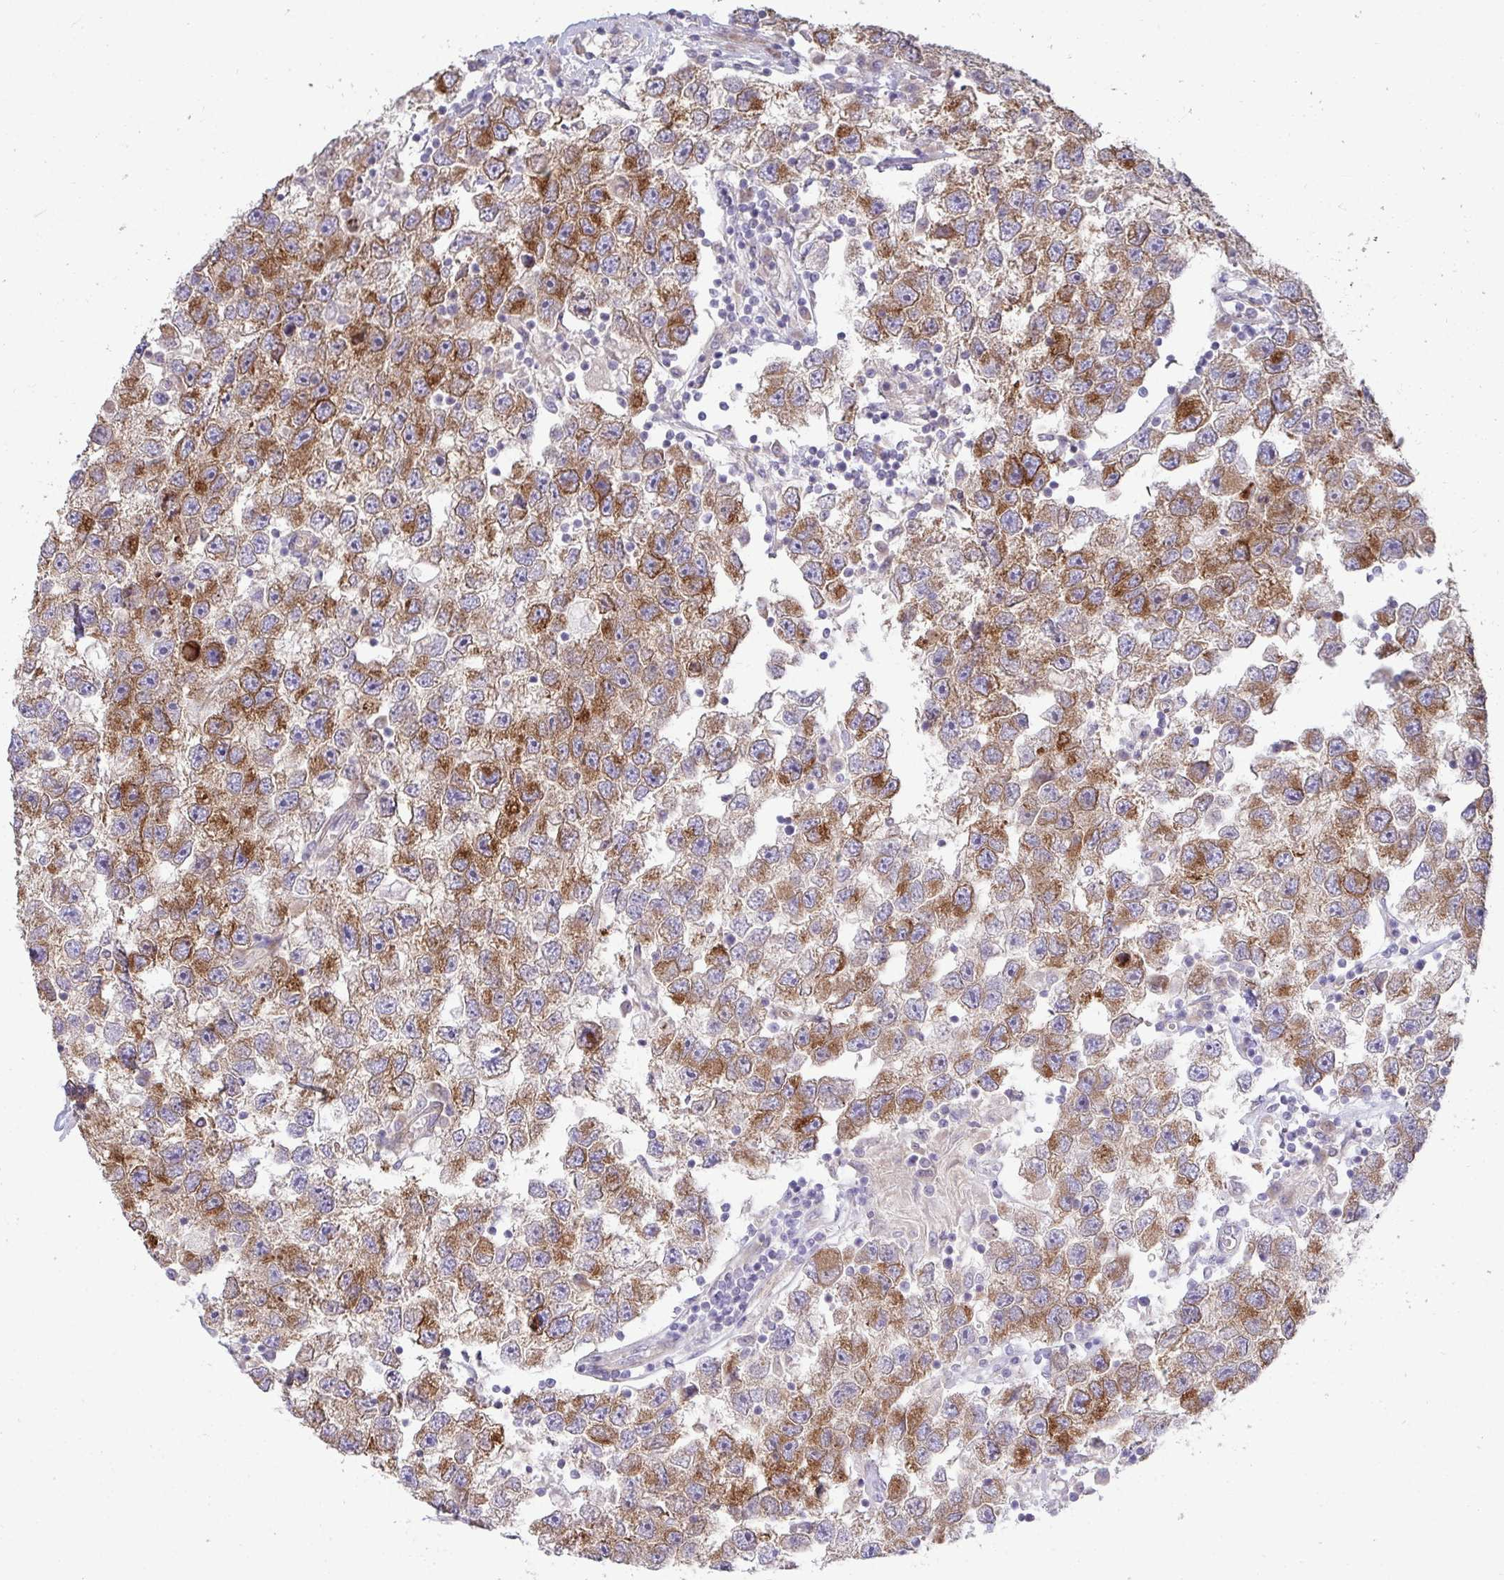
{"staining": {"intensity": "moderate", "quantity": "25%-75%", "location": "cytoplasmic/membranous"}, "tissue": "testis cancer", "cell_type": "Tumor cells", "image_type": "cancer", "snomed": [{"axis": "morphology", "description": "Seminoma, NOS"}, {"axis": "topography", "description": "Testis"}], "caption": "There is medium levels of moderate cytoplasmic/membranous positivity in tumor cells of testis cancer (seminoma), as demonstrated by immunohistochemical staining (brown color).", "gene": "SH2D1B", "patient": {"sex": "male", "age": 26}}